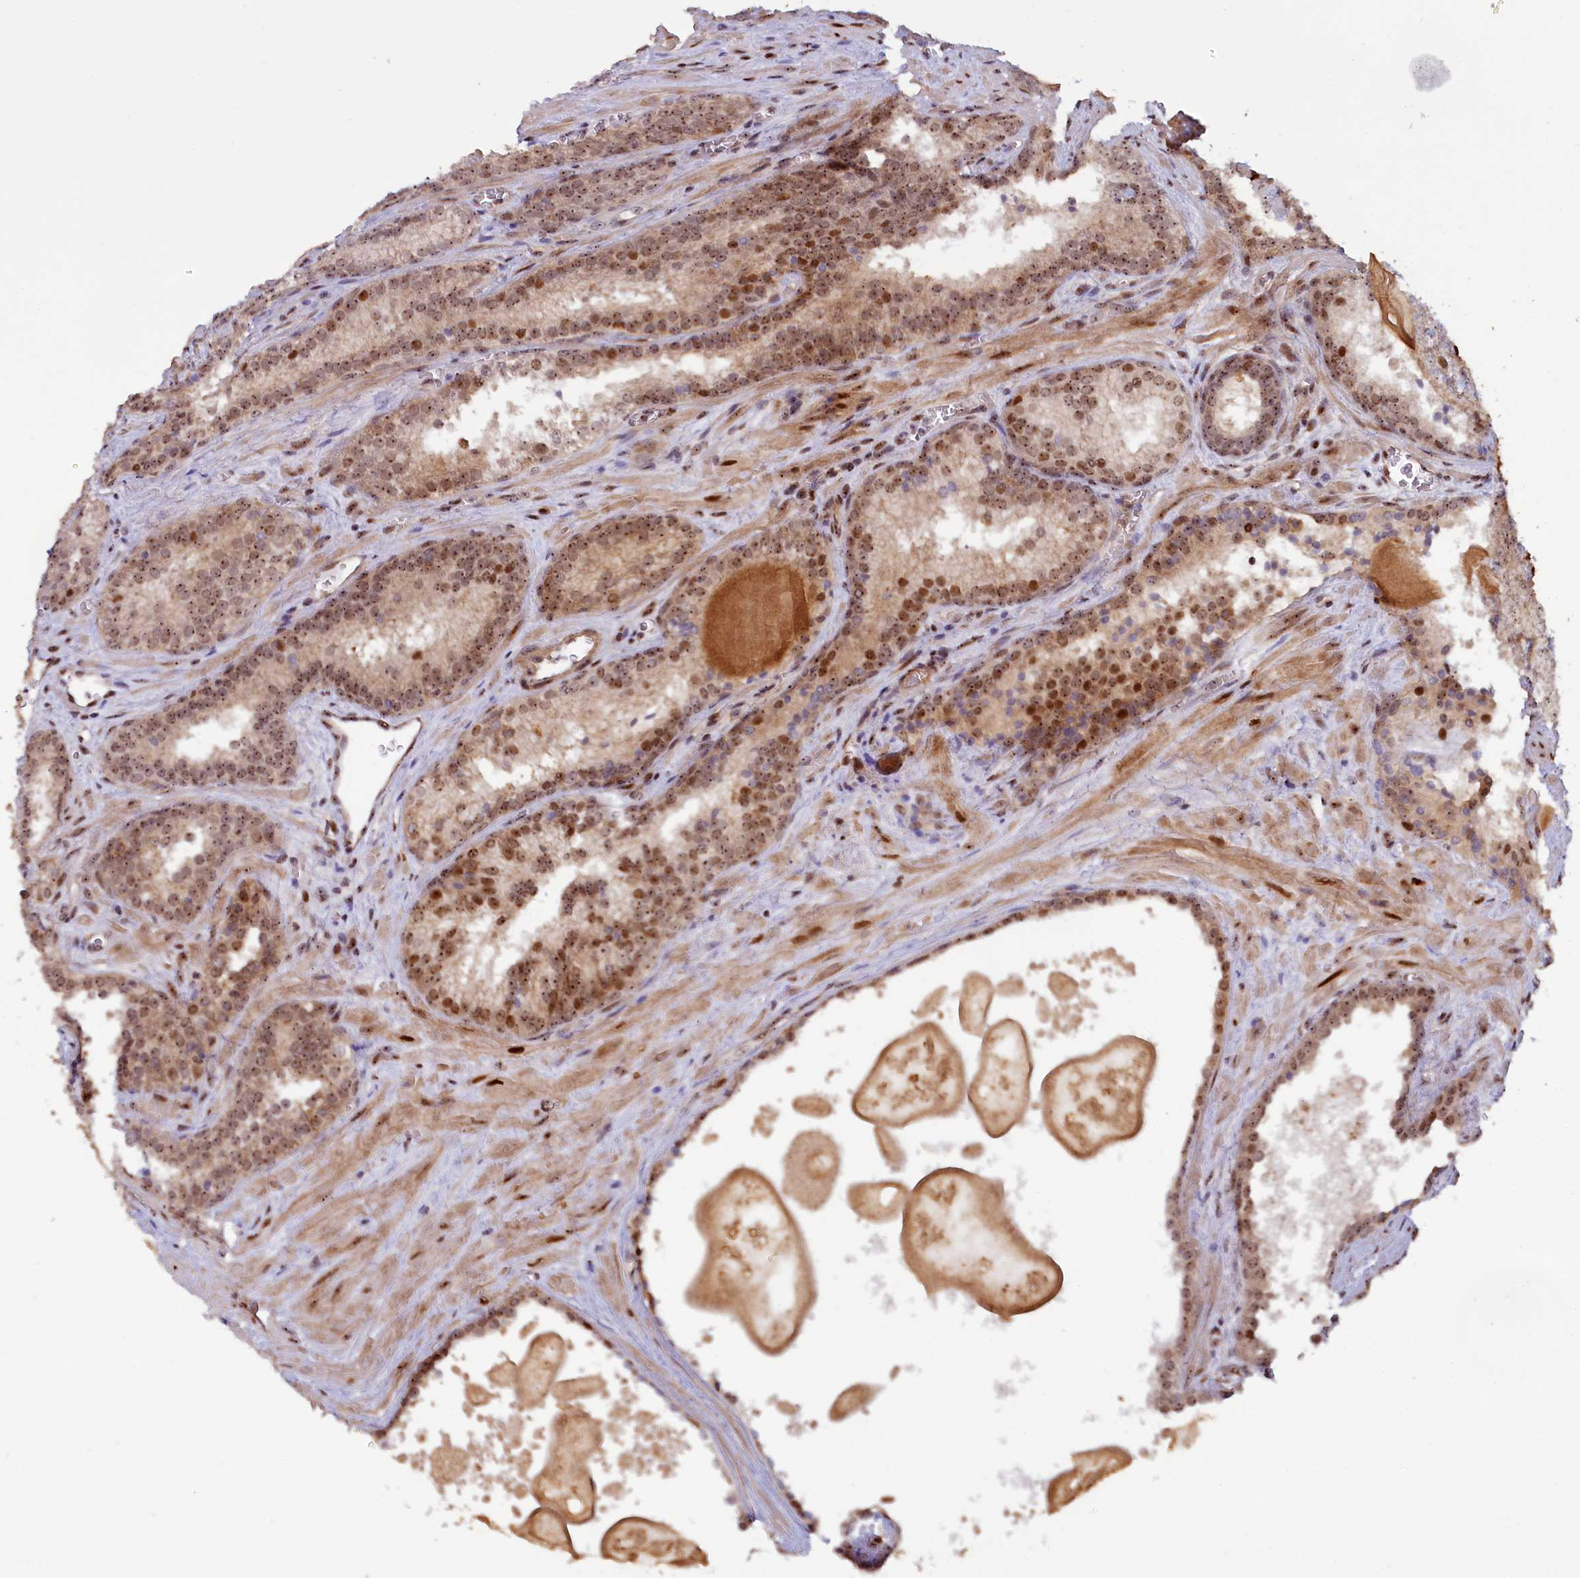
{"staining": {"intensity": "moderate", "quantity": ">75%", "location": "nuclear"}, "tissue": "prostate cancer", "cell_type": "Tumor cells", "image_type": "cancer", "snomed": [{"axis": "morphology", "description": "Adenocarcinoma, High grade"}, {"axis": "topography", "description": "Prostate"}], "caption": "Immunohistochemistry photomicrograph of neoplastic tissue: human prostate cancer (high-grade adenocarcinoma) stained using immunohistochemistry displays medium levels of moderate protein expression localized specifically in the nuclear of tumor cells, appearing as a nuclear brown color.", "gene": "TCOF1", "patient": {"sex": "male", "age": 66}}